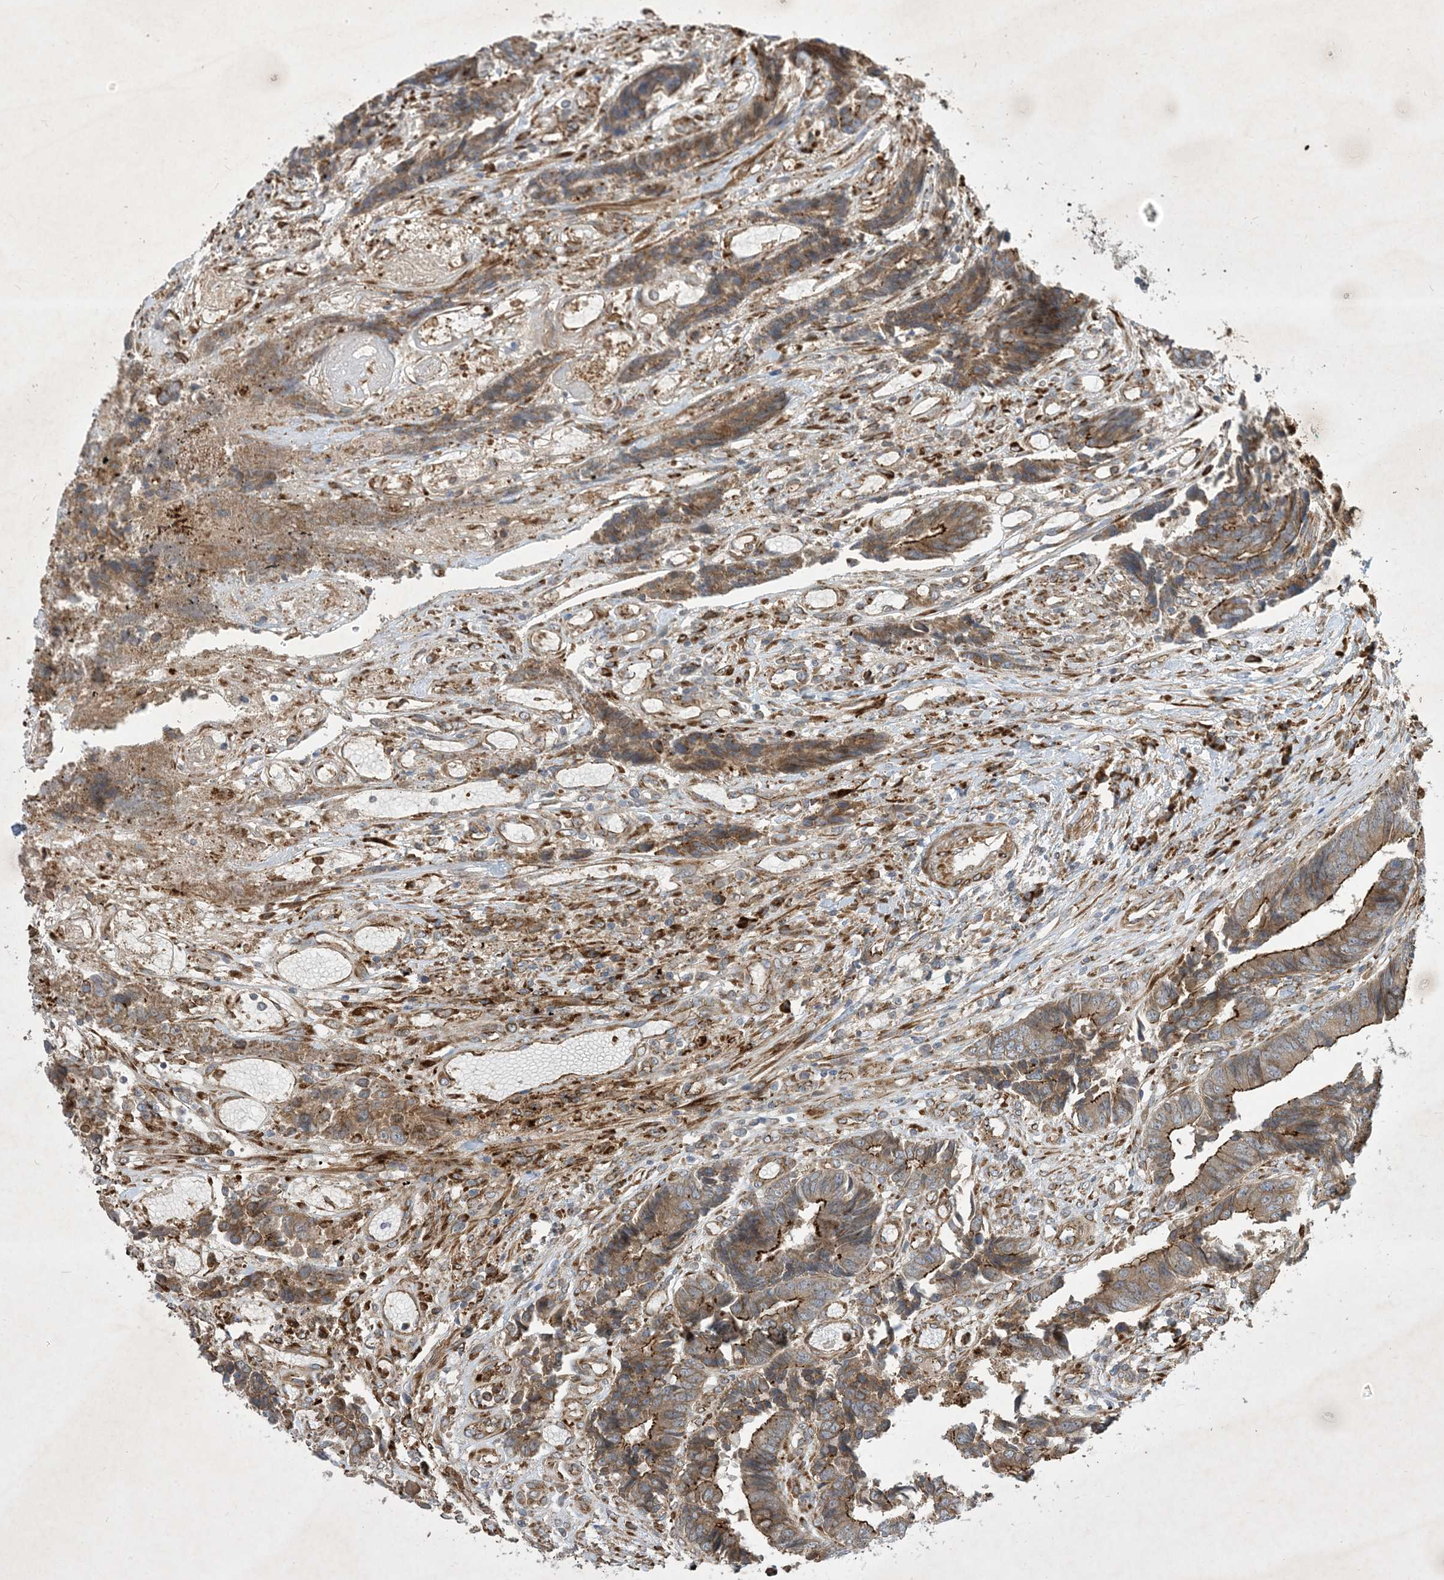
{"staining": {"intensity": "moderate", "quantity": ">75%", "location": "cytoplasmic/membranous"}, "tissue": "colorectal cancer", "cell_type": "Tumor cells", "image_type": "cancer", "snomed": [{"axis": "morphology", "description": "Adenocarcinoma, NOS"}, {"axis": "topography", "description": "Rectum"}], "caption": "A histopathology image showing moderate cytoplasmic/membranous staining in approximately >75% of tumor cells in colorectal cancer (adenocarcinoma), as visualized by brown immunohistochemical staining.", "gene": "OTOP1", "patient": {"sex": "male", "age": 84}}